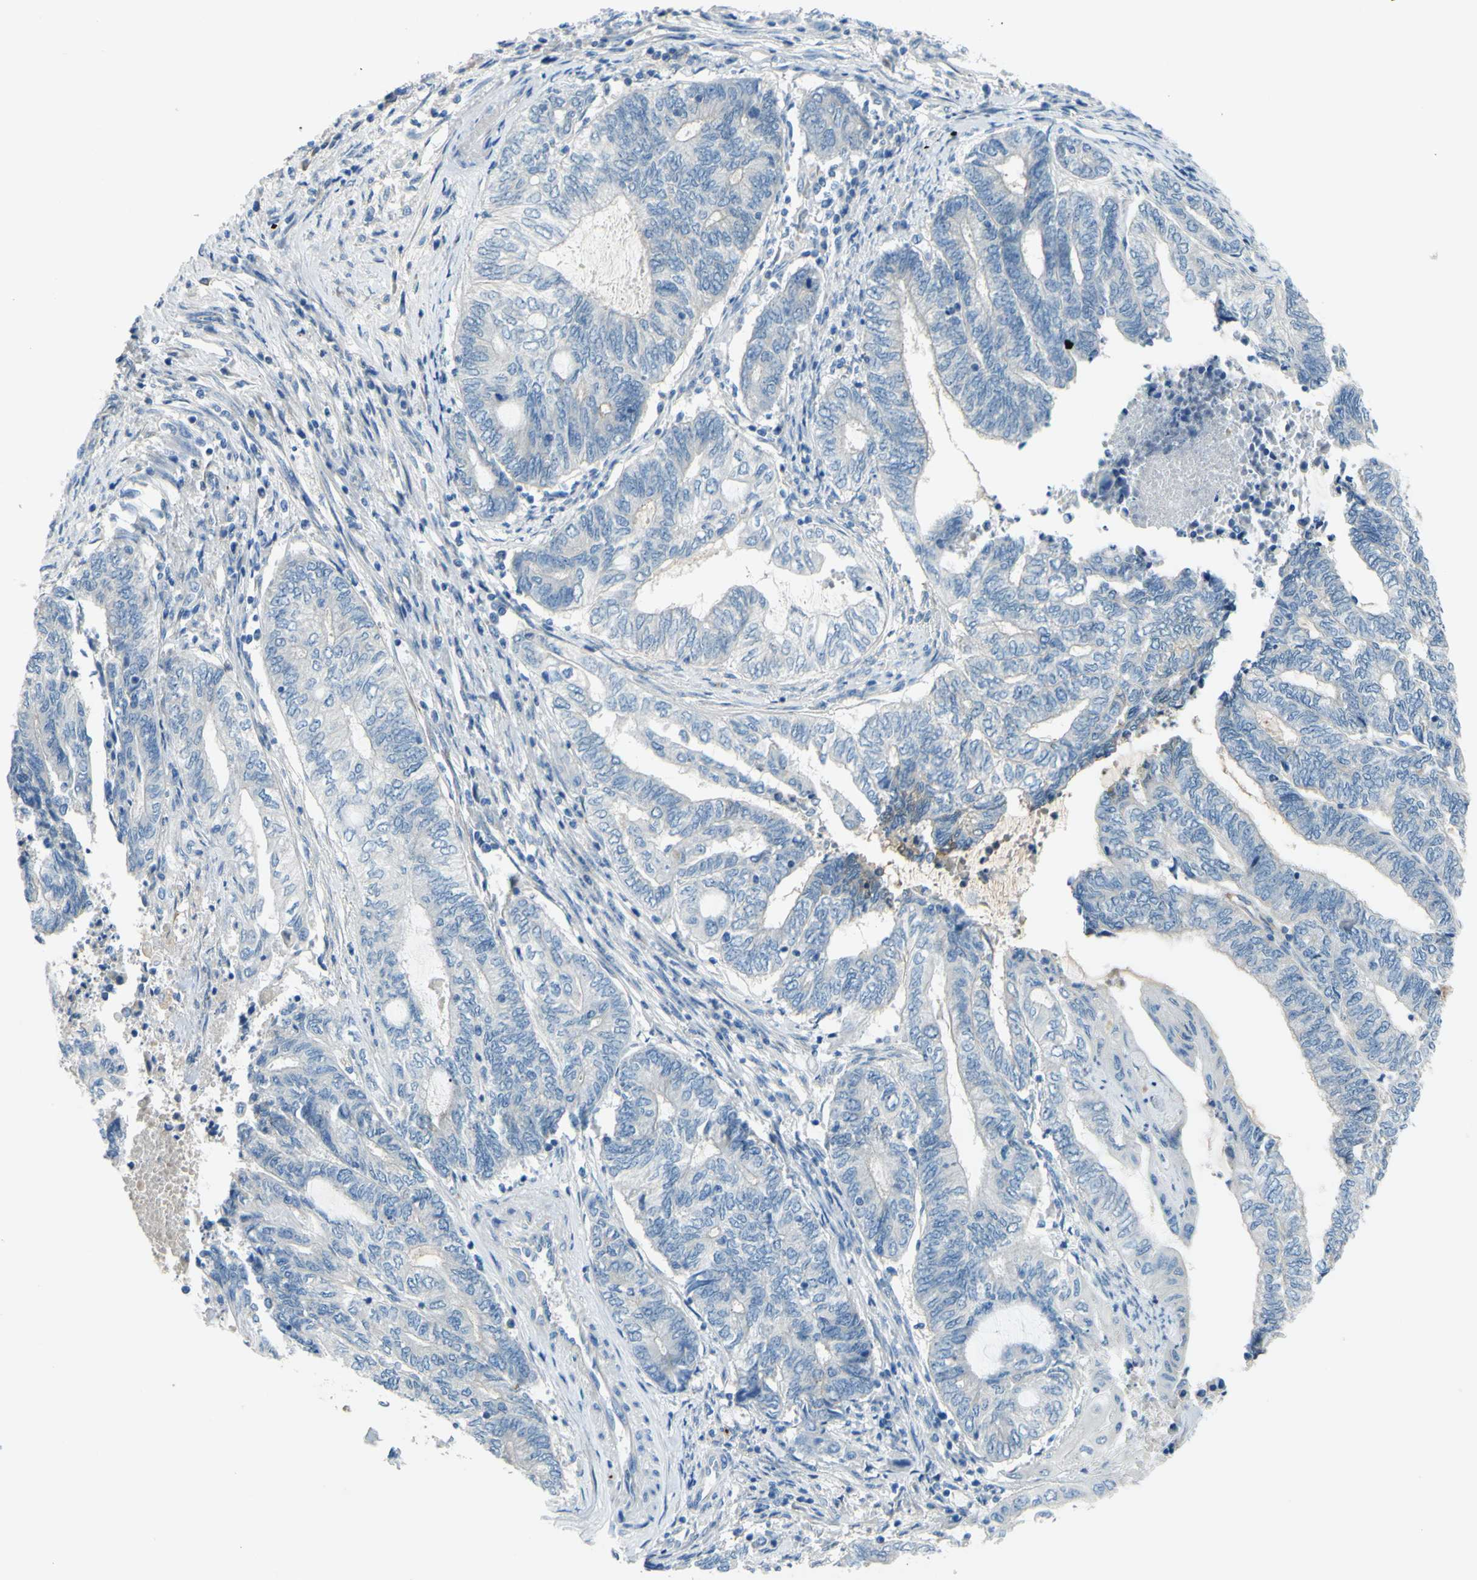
{"staining": {"intensity": "negative", "quantity": "none", "location": "none"}, "tissue": "endometrial cancer", "cell_type": "Tumor cells", "image_type": "cancer", "snomed": [{"axis": "morphology", "description": "Adenocarcinoma, NOS"}, {"axis": "topography", "description": "Uterus"}, {"axis": "topography", "description": "Endometrium"}], "caption": "A histopathology image of endometrial adenocarcinoma stained for a protein reveals no brown staining in tumor cells.", "gene": "ARHGAP1", "patient": {"sex": "female", "age": 70}}